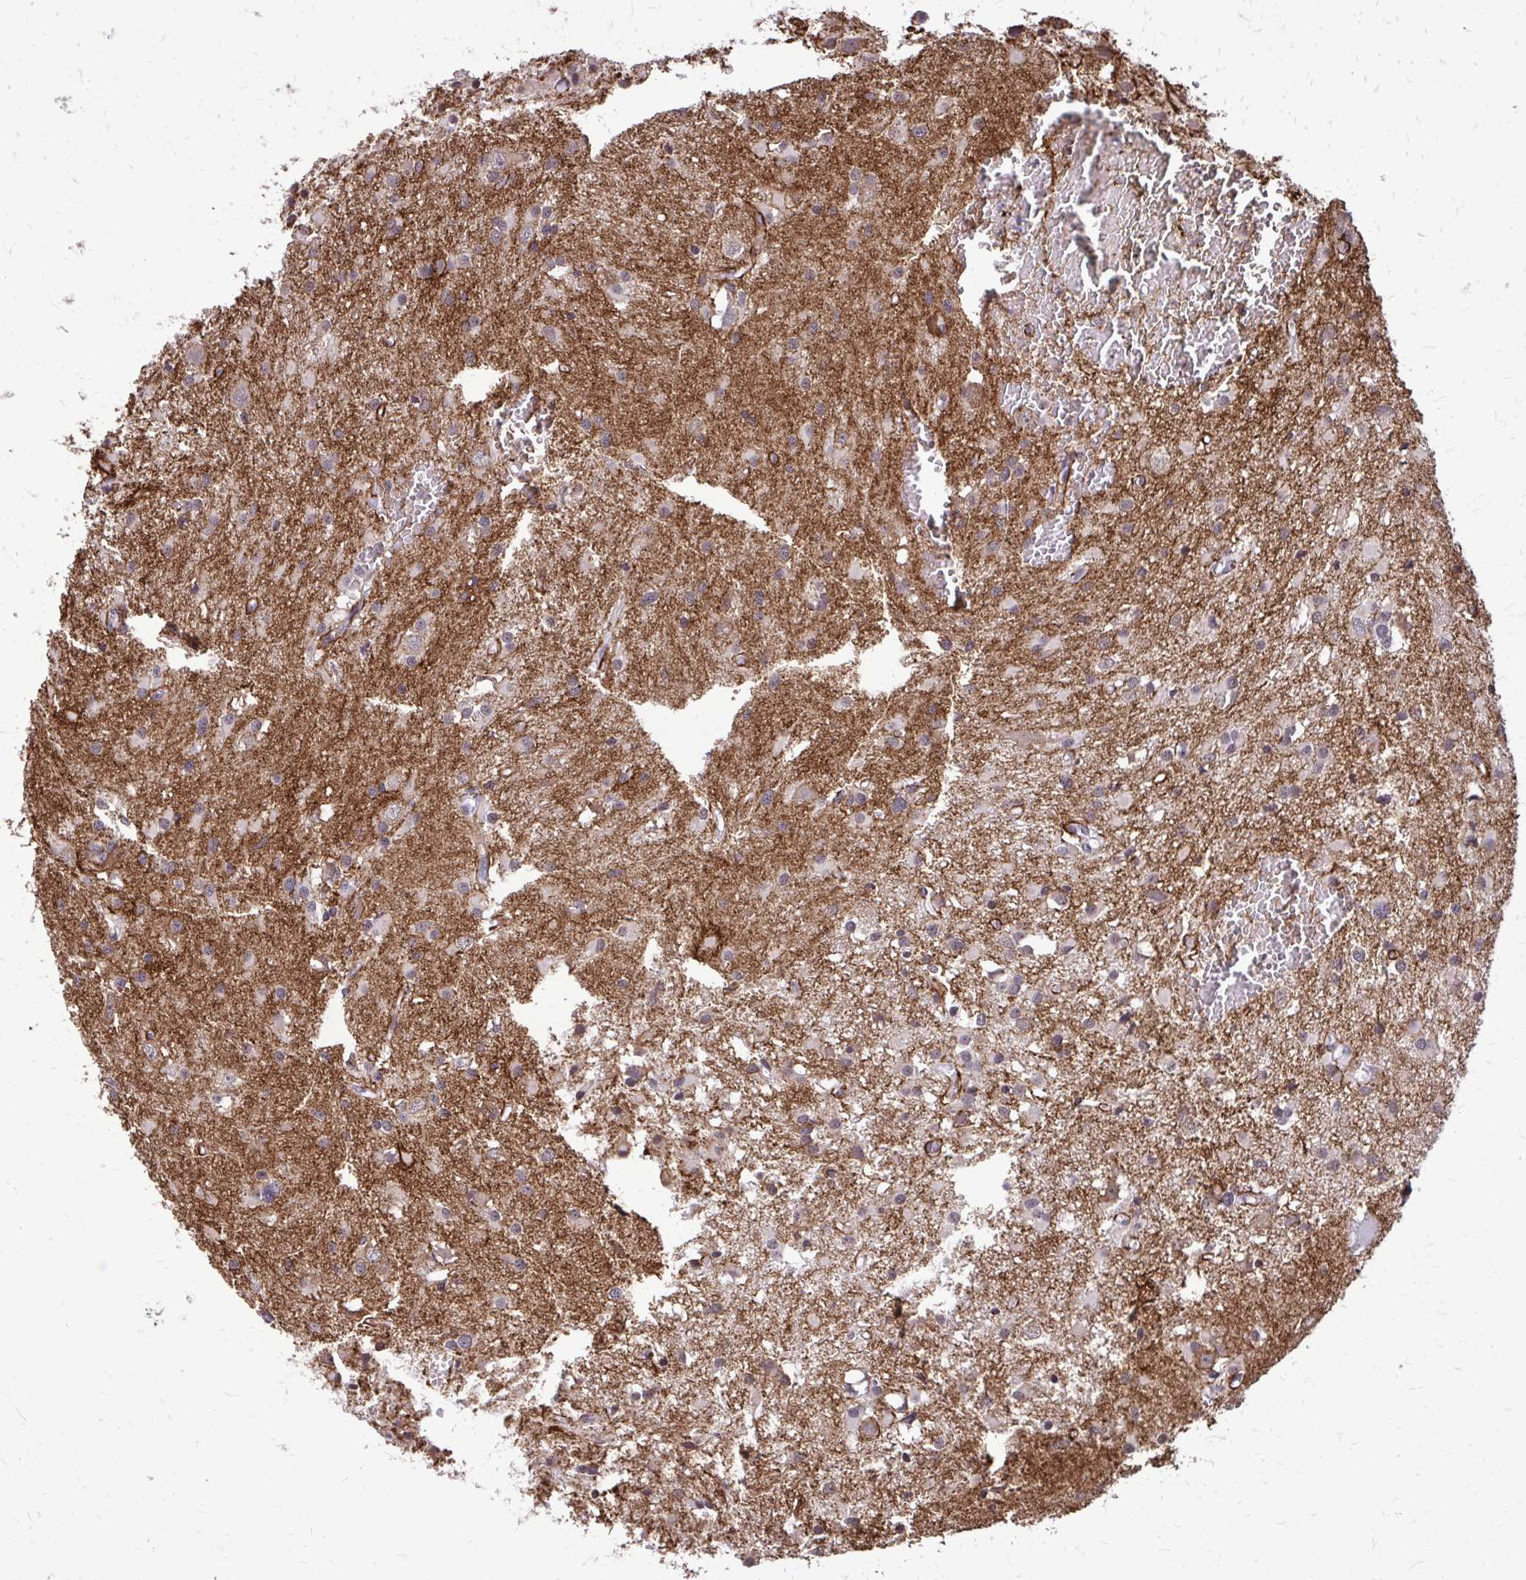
{"staining": {"intensity": "weak", "quantity": "<25%", "location": "cytoplasmic/membranous"}, "tissue": "glioma", "cell_type": "Tumor cells", "image_type": "cancer", "snomed": [{"axis": "morphology", "description": "Glioma, malignant, High grade"}, {"axis": "topography", "description": "Brain"}], "caption": "The photomicrograph shows no significant expression in tumor cells of glioma. (DAB (3,3'-diaminobenzidine) immunohistochemistry with hematoxylin counter stain).", "gene": "AKAP5", "patient": {"sex": "male", "age": 54}}